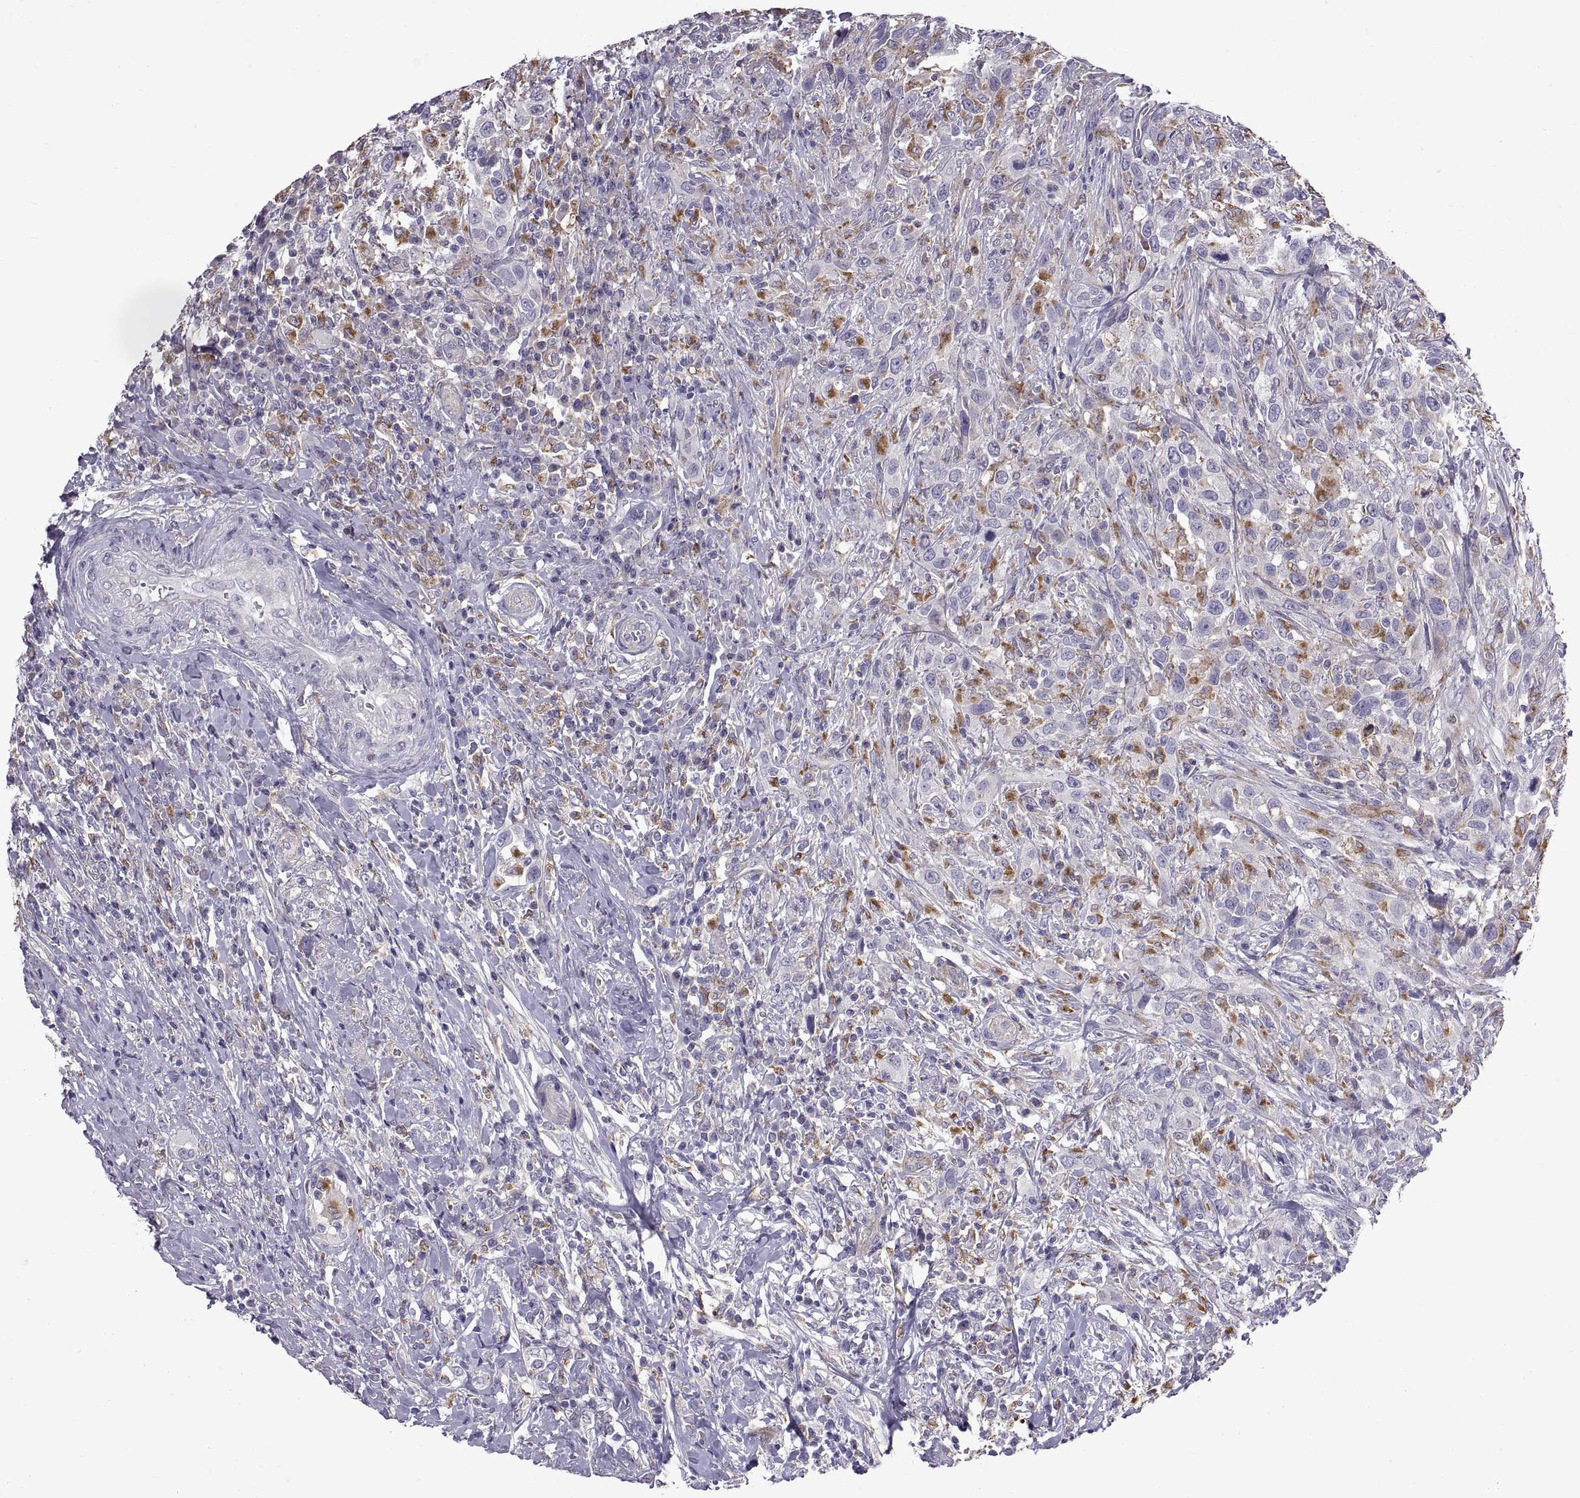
{"staining": {"intensity": "moderate", "quantity": "<25%", "location": "cytoplasmic/membranous"}, "tissue": "urothelial cancer", "cell_type": "Tumor cells", "image_type": "cancer", "snomed": [{"axis": "morphology", "description": "Urothelial carcinoma, NOS"}, {"axis": "morphology", "description": "Urothelial carcinoma, High grade"}, {"axis": "topography", "description": "Urinary bladder"}], "caption": "Protein staining by IHC reveals moderate cytoplasmic/membranous expression in about <25% of tumor cells in urothelial cancer.", "gene": "ARSL", "patient": {"sex": "female", "age": 64}}